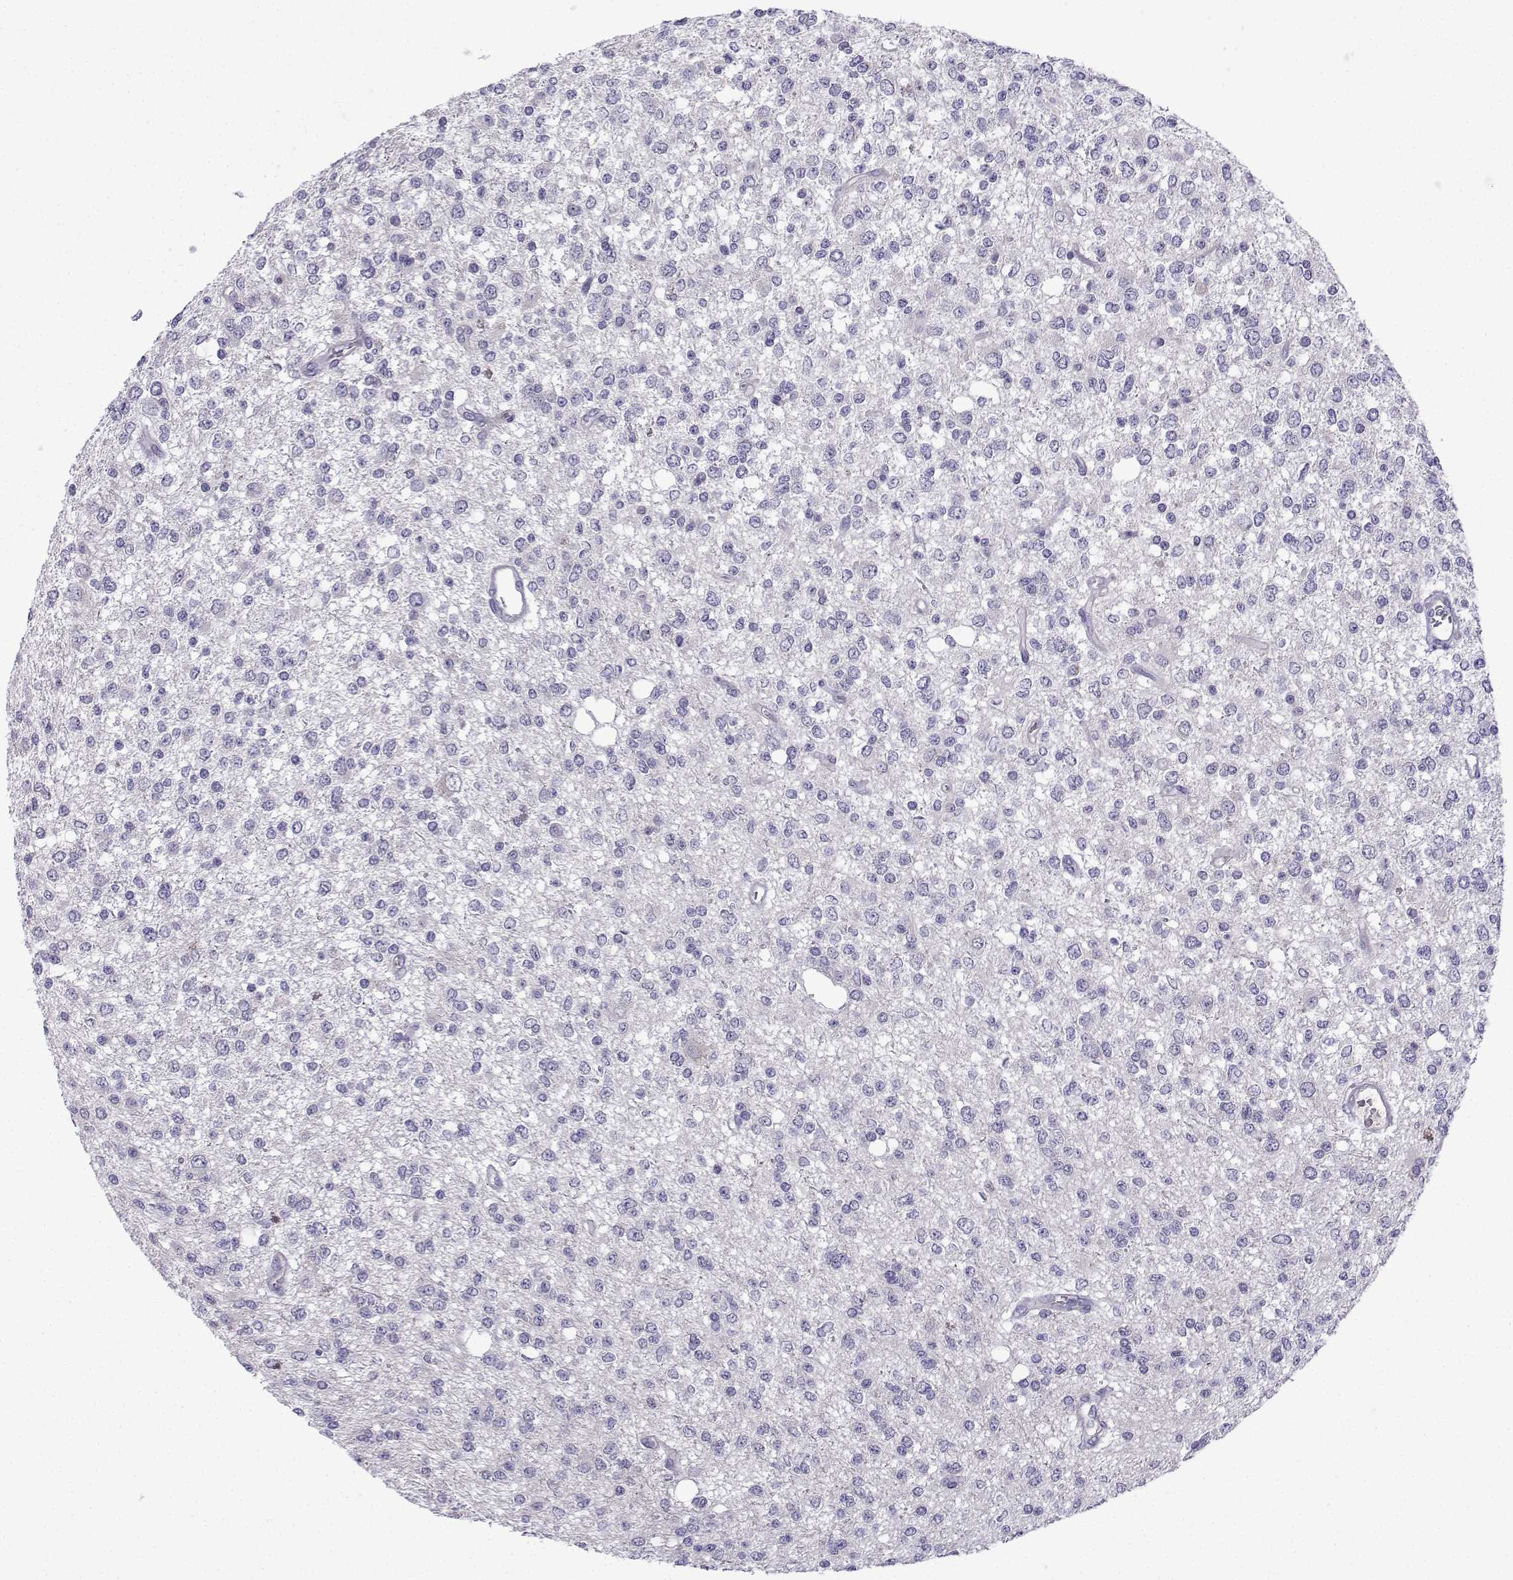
{"staining": {"intensity": "negative", "quantity": "none", "location": "none"}, "tissue": "glioma", "cell_type": "Tumor cells", "image_type": "cancer", "snomed": [{"axis": "morphology", "description": "Glioma, malignant, Low grade"}, {"axis": "topography", "description": "Brain"}], "caption": "Protein analysis of malignant glioma (low-grade) demonstrates no significant positivity in tumor cells.", "gene": "SPACA7", "patient": {"sex": "male", "age": 67}}